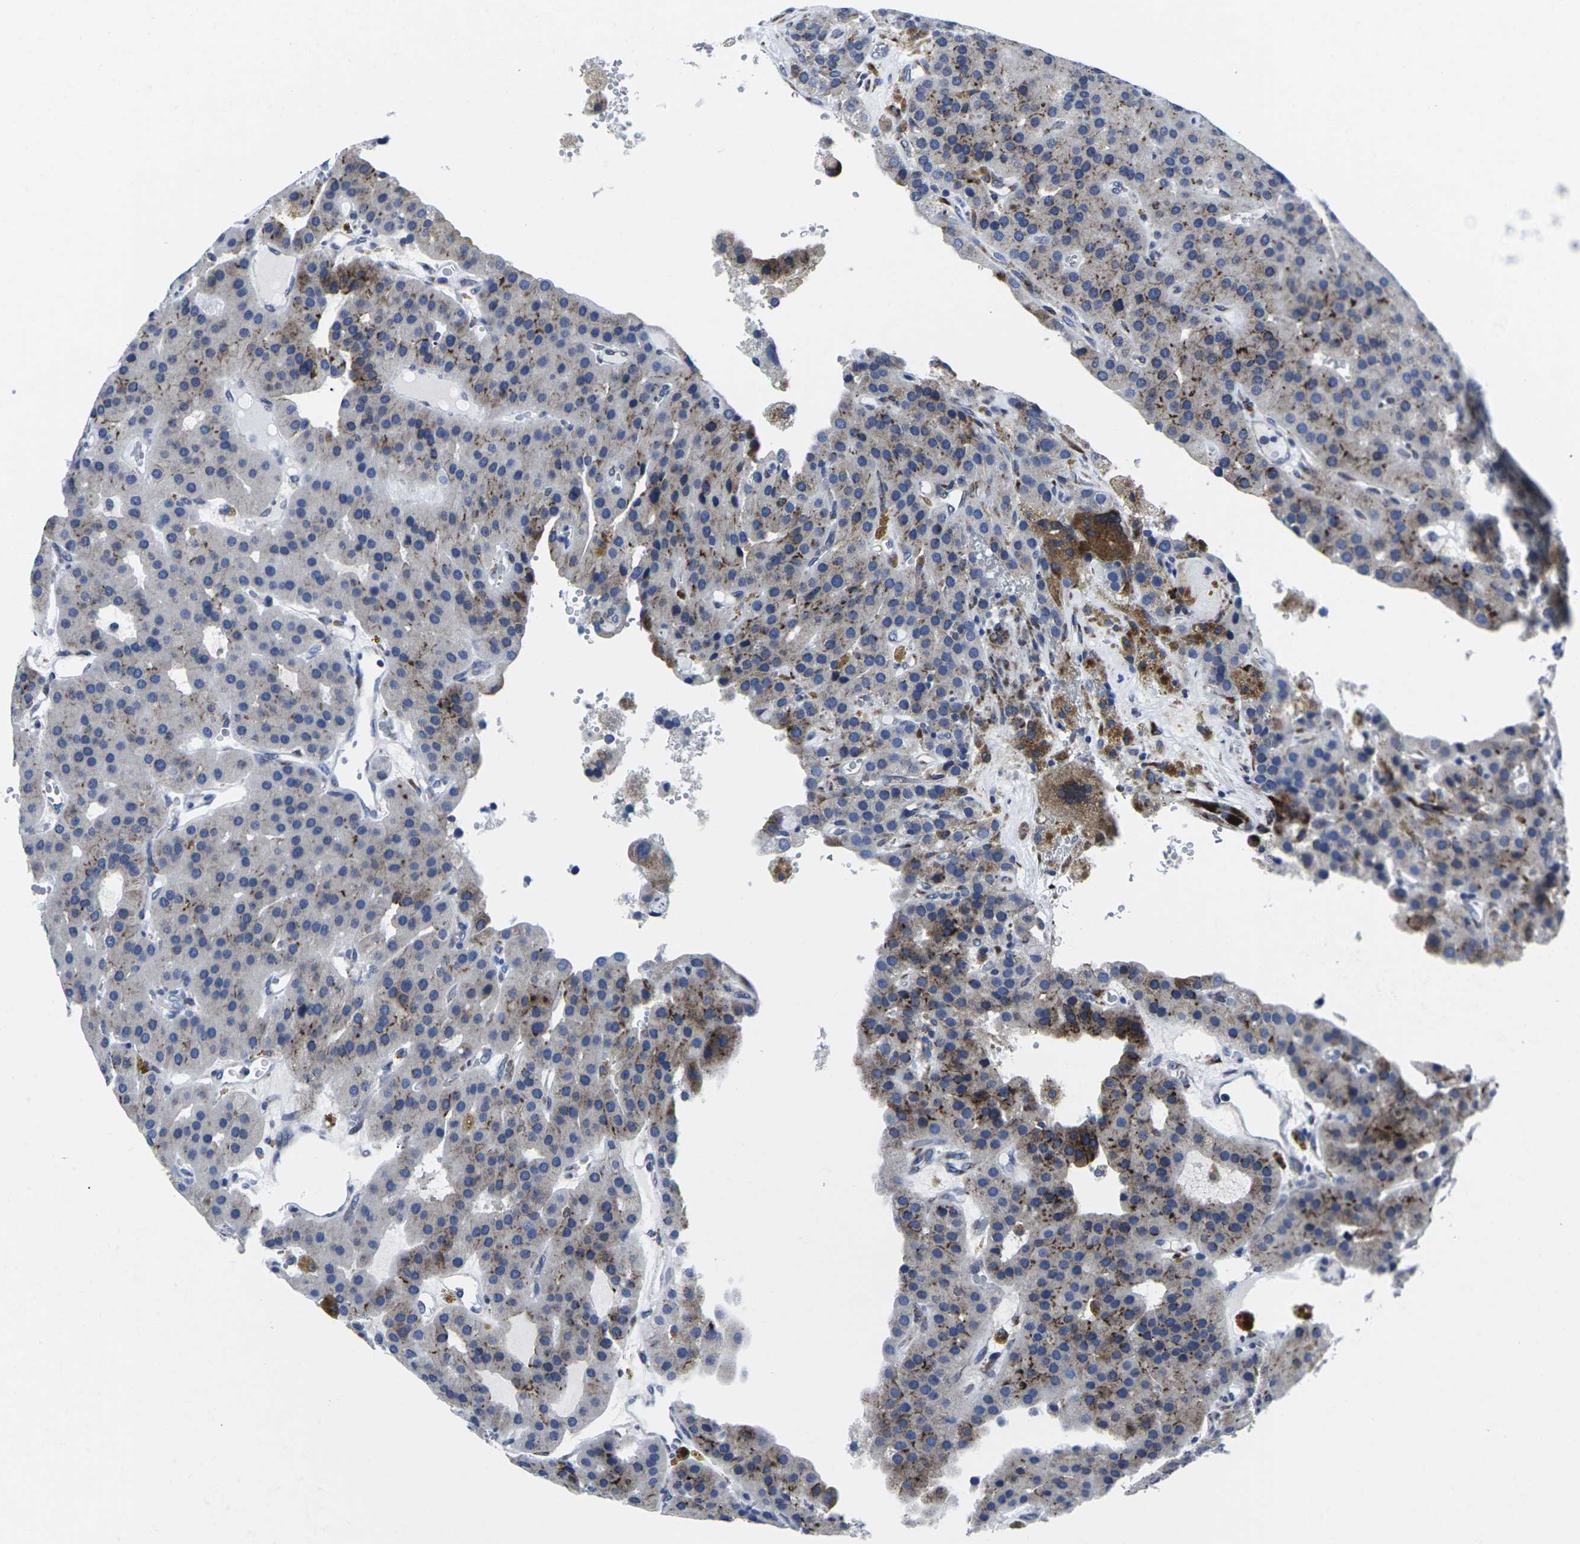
{"staining": {"intensity": "moderate", "quantity": "25%-75%", "location": "cytoplasmic/membranous"}, "tissue": "parathyroid gland", "cell_type": "Glandular cells", "image_type": "normal", "snomed": [{"axis": "morphology", "description": "Normal tissue, NOS"}, {"axis": "morphology", "description": "Adenoma, NOS"}, {"axis": "topography", "description": "Parathyroid gland"}], "caption": "This is a micrograph of immunohistochemistry staining of benign parathyroid gland, which shows moderate positivity in the cytoplasmic/membranous of glandular cells.", "gene": "RPN1", "patient": {"sex": "female", "age": 86}}